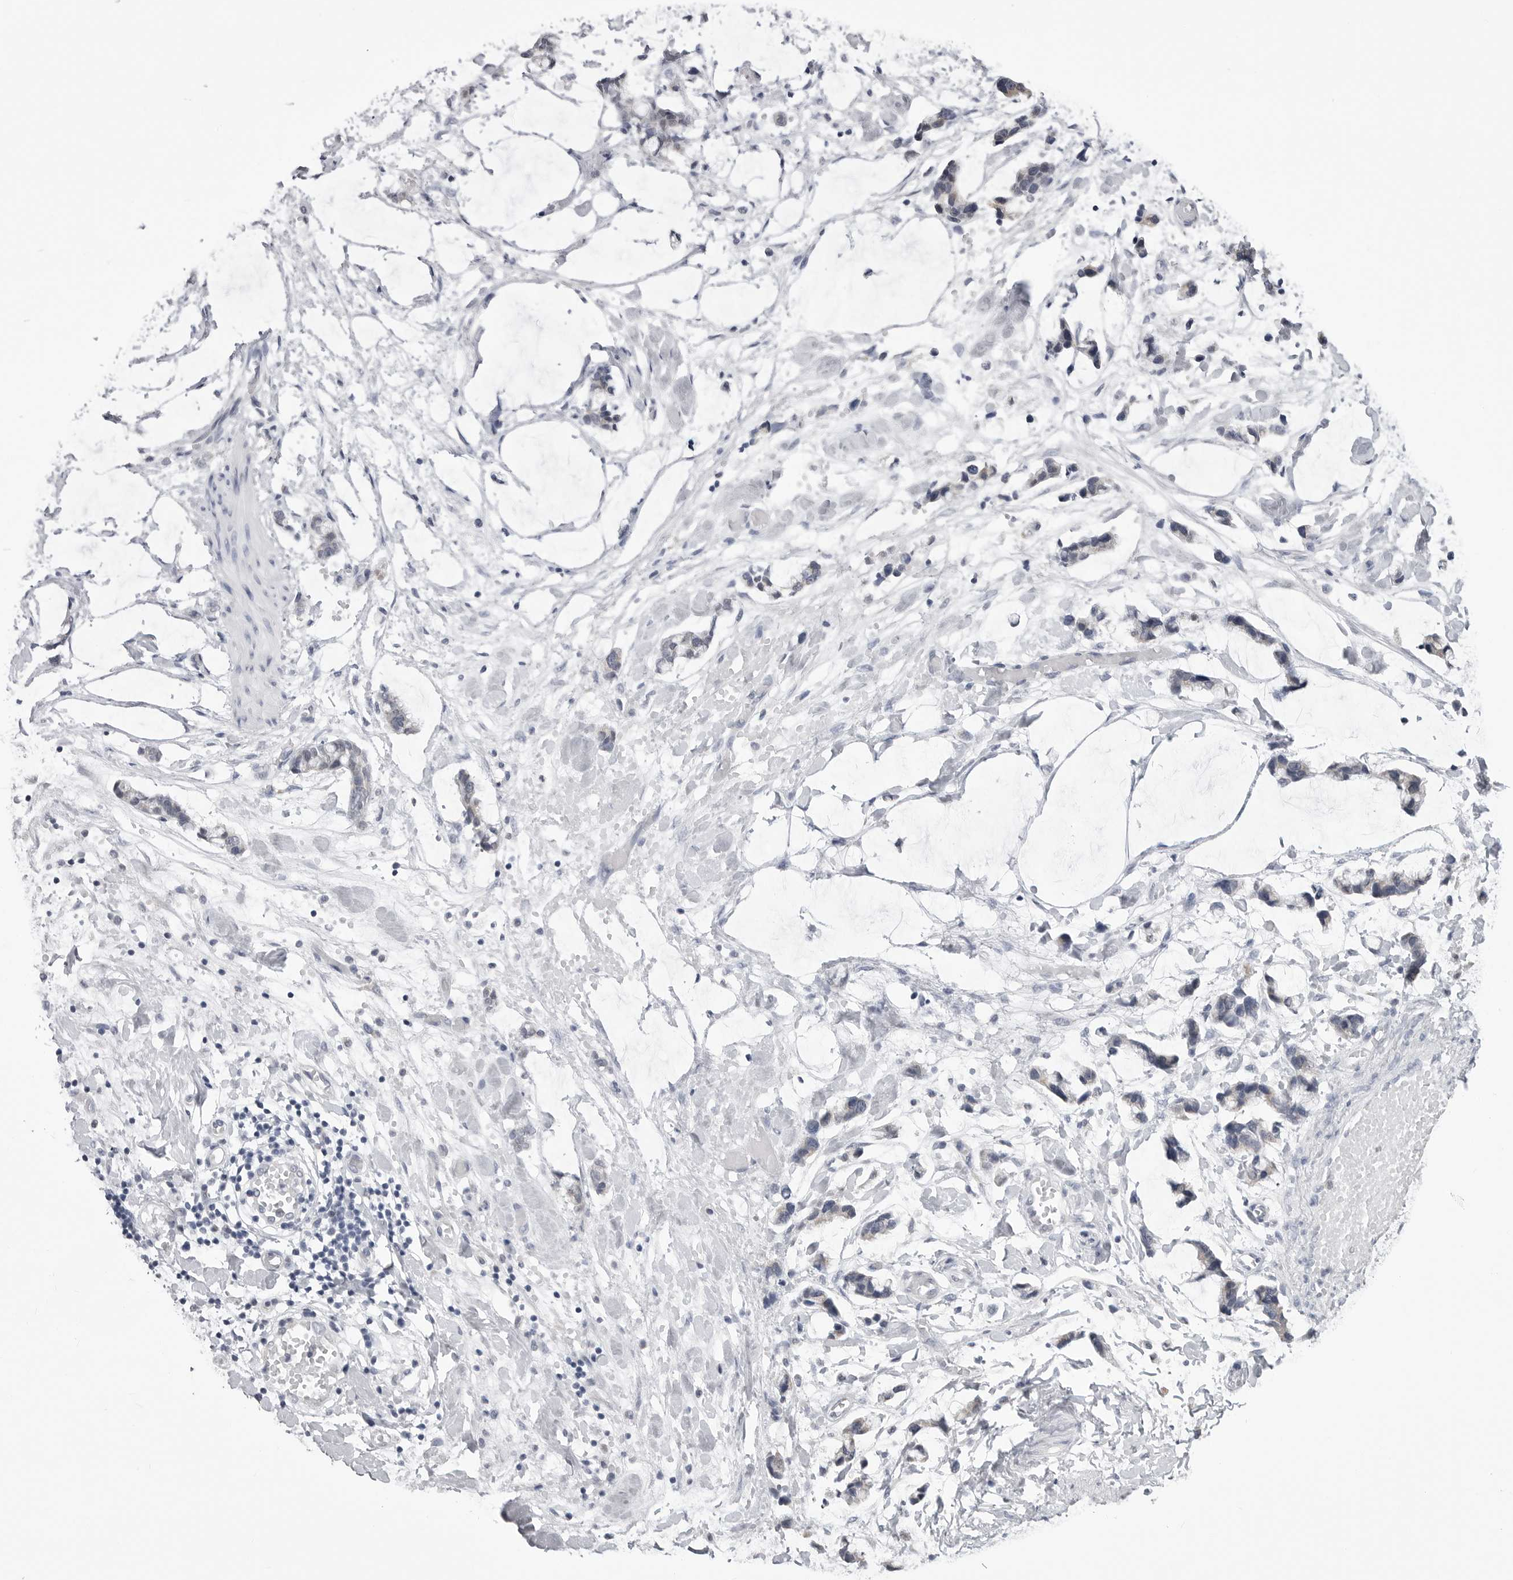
{"staining": {"intensity": "negative", "quantity": "none", "location": "none"}, "tissue": "adipose tissue", "cell_type": "Adipocytes", "image_type": "normal", "snomed": [{"axis": "morphology", "description": "Normal tissue, NOS"}, {"axis": "morphology", "description": "Adenocarcinoma, NOS"}, {"axis": "topography", "description": "Colon"}, {"axis": "topography", "description": "Peripheral nerve tissue"}], "caption": "IHC photomicrograph of unremarkable adipose tissue: adipose tissue stained with DAB displays no significant protein positivity in adipocytes.", "gene": "FH", "patient": {"sex": "male", "age": 14}}